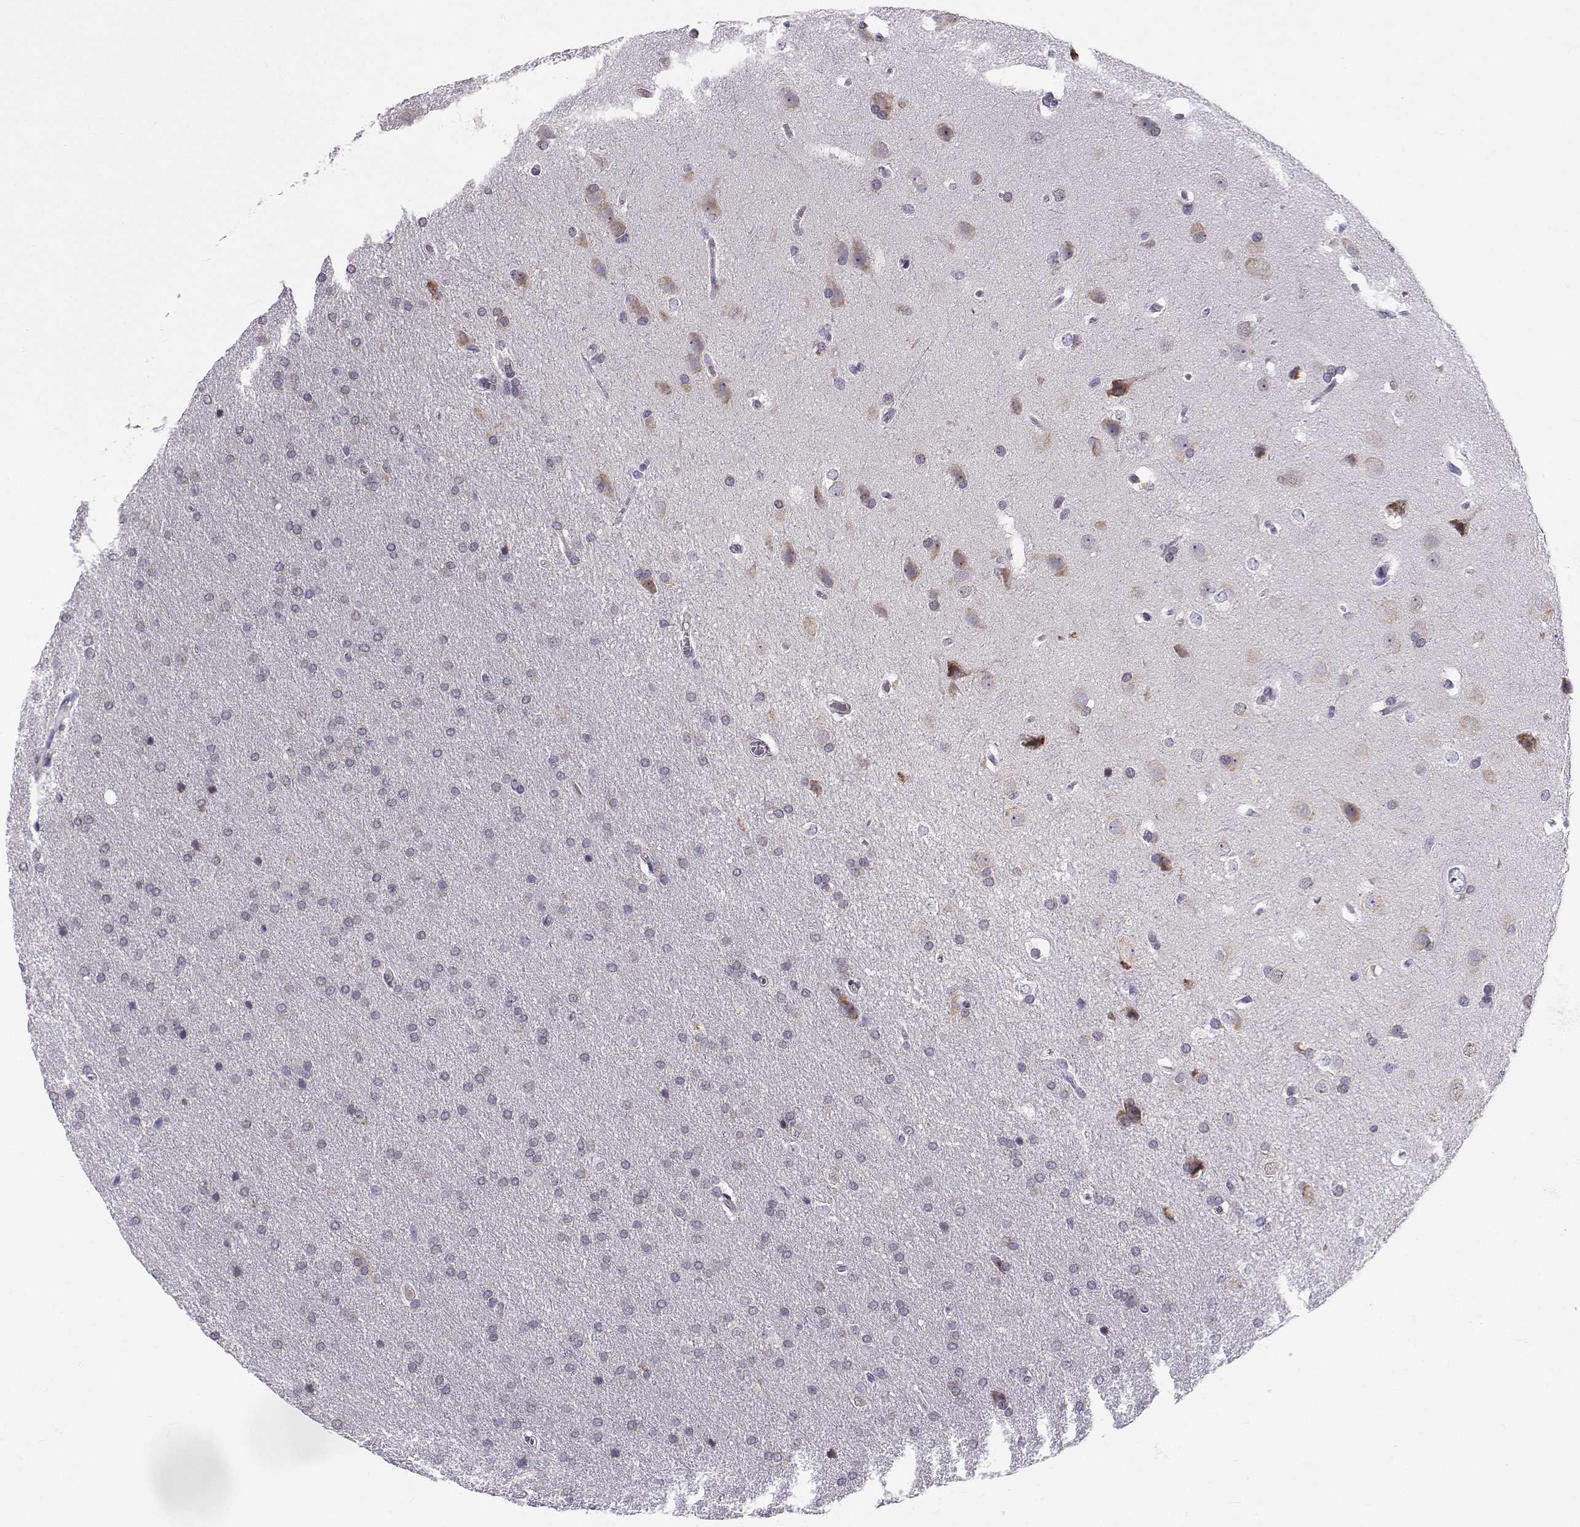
{"staining": {"intensity": "negative", "quantity": "none", "location": "none"}, "tissue": "glioma", "cell_type": "Tumor cells", "image_type": "cancer", "snomed": [{"axis": "morphology", "description": "Glioma, malignant, Low grade"}, {"axis": "topography", "description": "Brain"}], "caption": "The immunohistochemistry (IHC) micrograph has no significant staining in tumor cells of low-grade glioma (malignant) tissue.", "gene": "SLC6A3", "patient": {"sex": "female", "age": 32}}